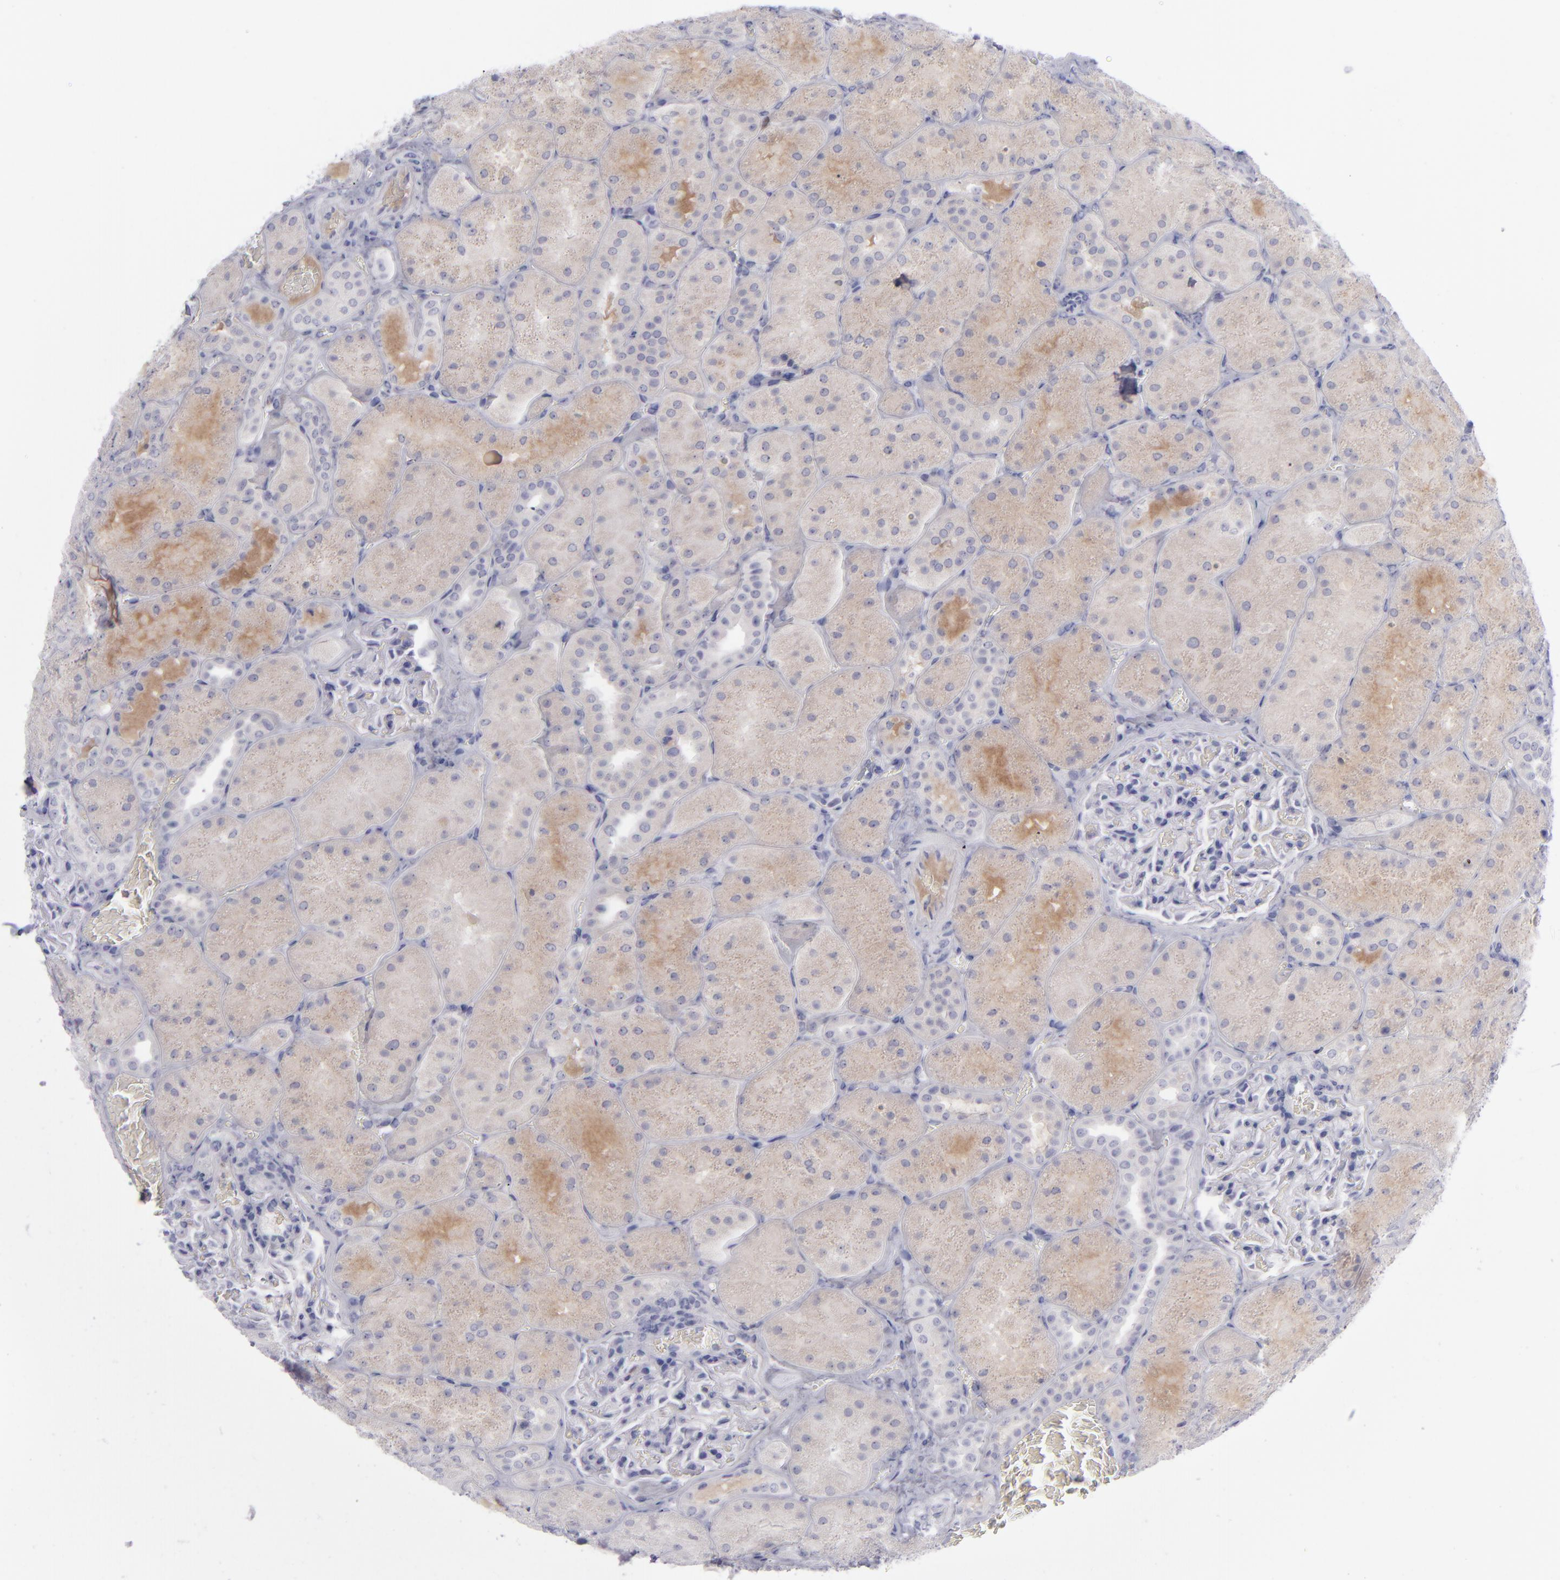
{"staining": {"intensity": "negative", "quantity": "none", "location": "none"}, "tissue": "kidney", "cell_type": "Cells in glomeruli", "image_type": "normal", "snomed": [{"axis": "morphology", "description": "Normal tissue, NOS"}, {"axis": "topography", "description": "Kidney"}], "caption": "IHC histopathology image of benign kidney: human kidney stained with DAB (3,3'-diaminobenzidine) demonstrates no significant protein expression in cells in glomeruli. Nuclei are stained in blue.", "gene": "AURKA", "patient": {"sex": "male", "age": 28}}